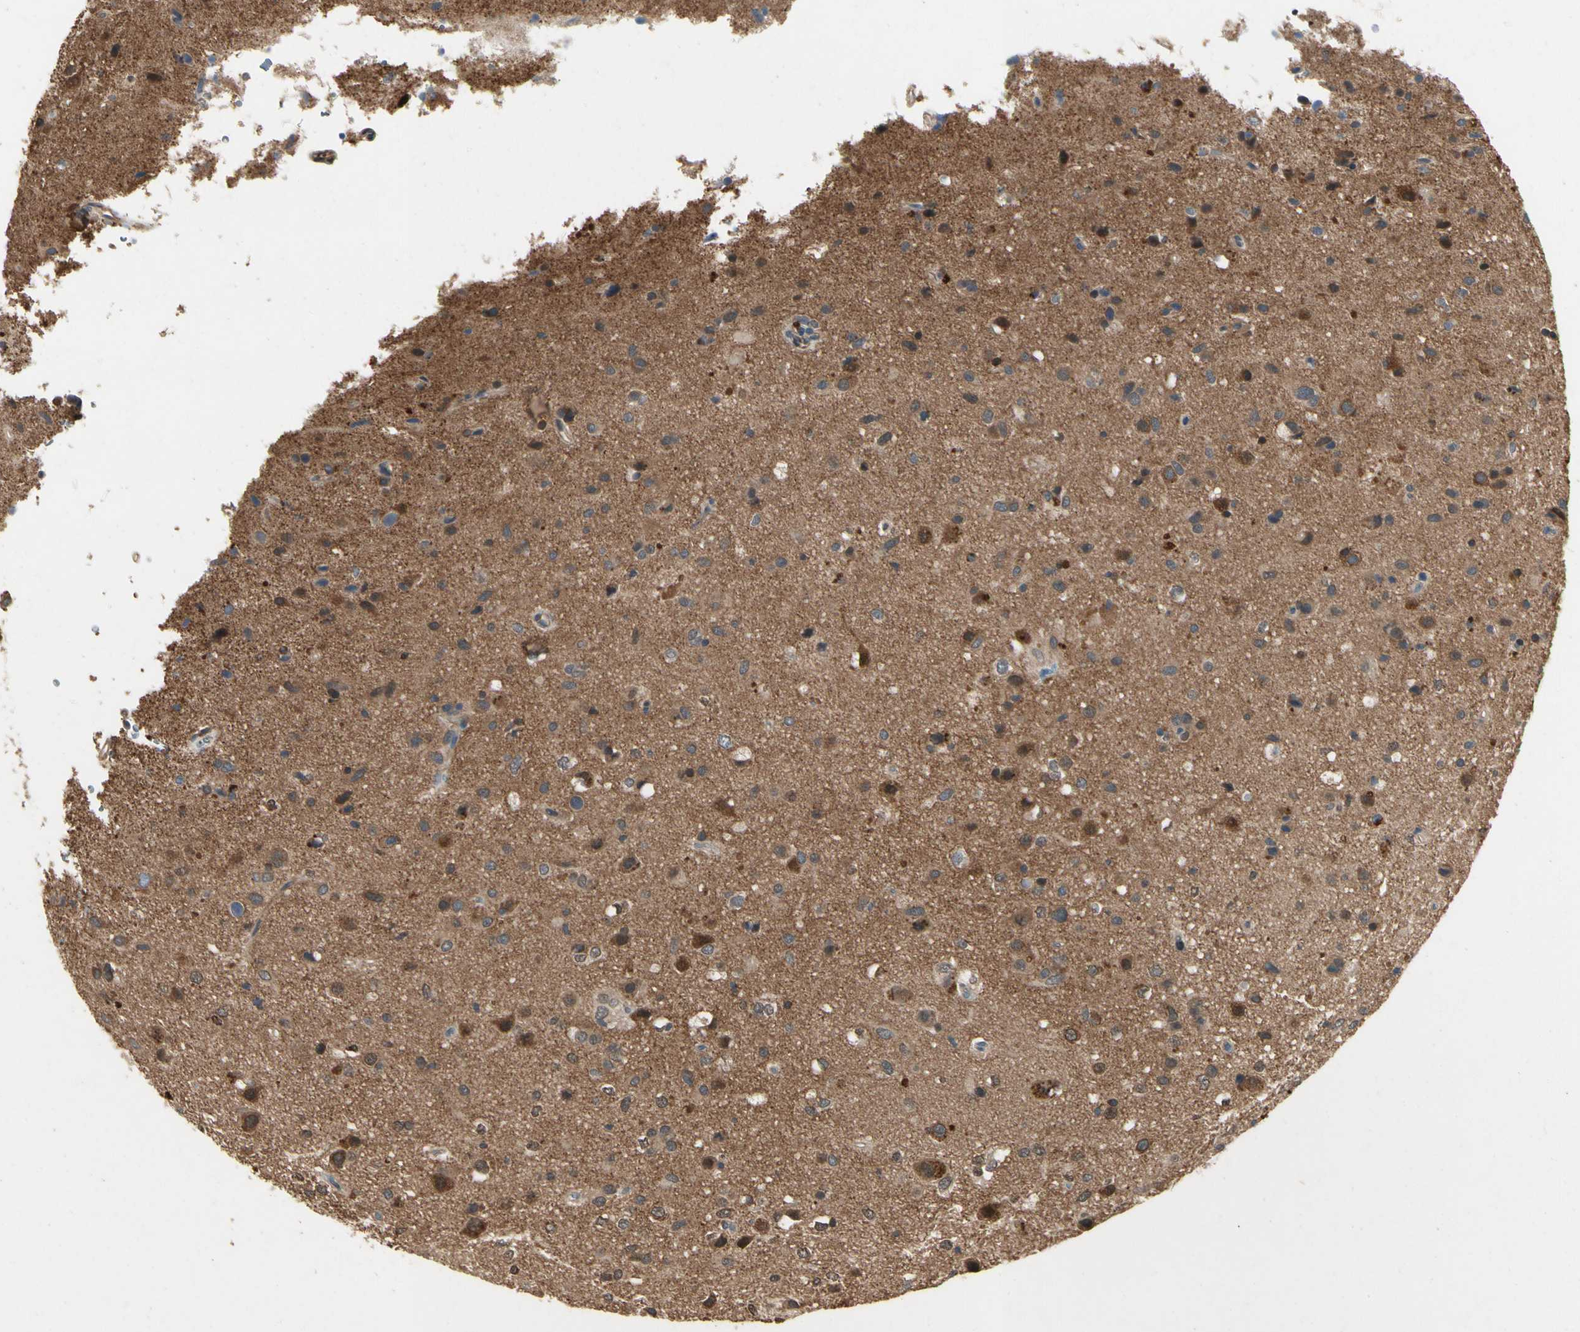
{"staining": {"intensity": "moderate", "quantity": "25%-75%", "location": "cytoplasmic/membranous"}, "tissue": "glioma", "cell_type": "Tumor cells", "image_type": "cancer", "snomed": [{"axis": "morphology", "description": "Glioma, malignant, Low grade"}, {"axis": "topography", "description": "Brain"}], "caption": "The immunohistochemical stain highlights moderate cytoplasmic/membranous positivity in tumor cells of glioma tissue.", "gene": "YWHAQ", "patient": {"sex": "male", "age": 77}}